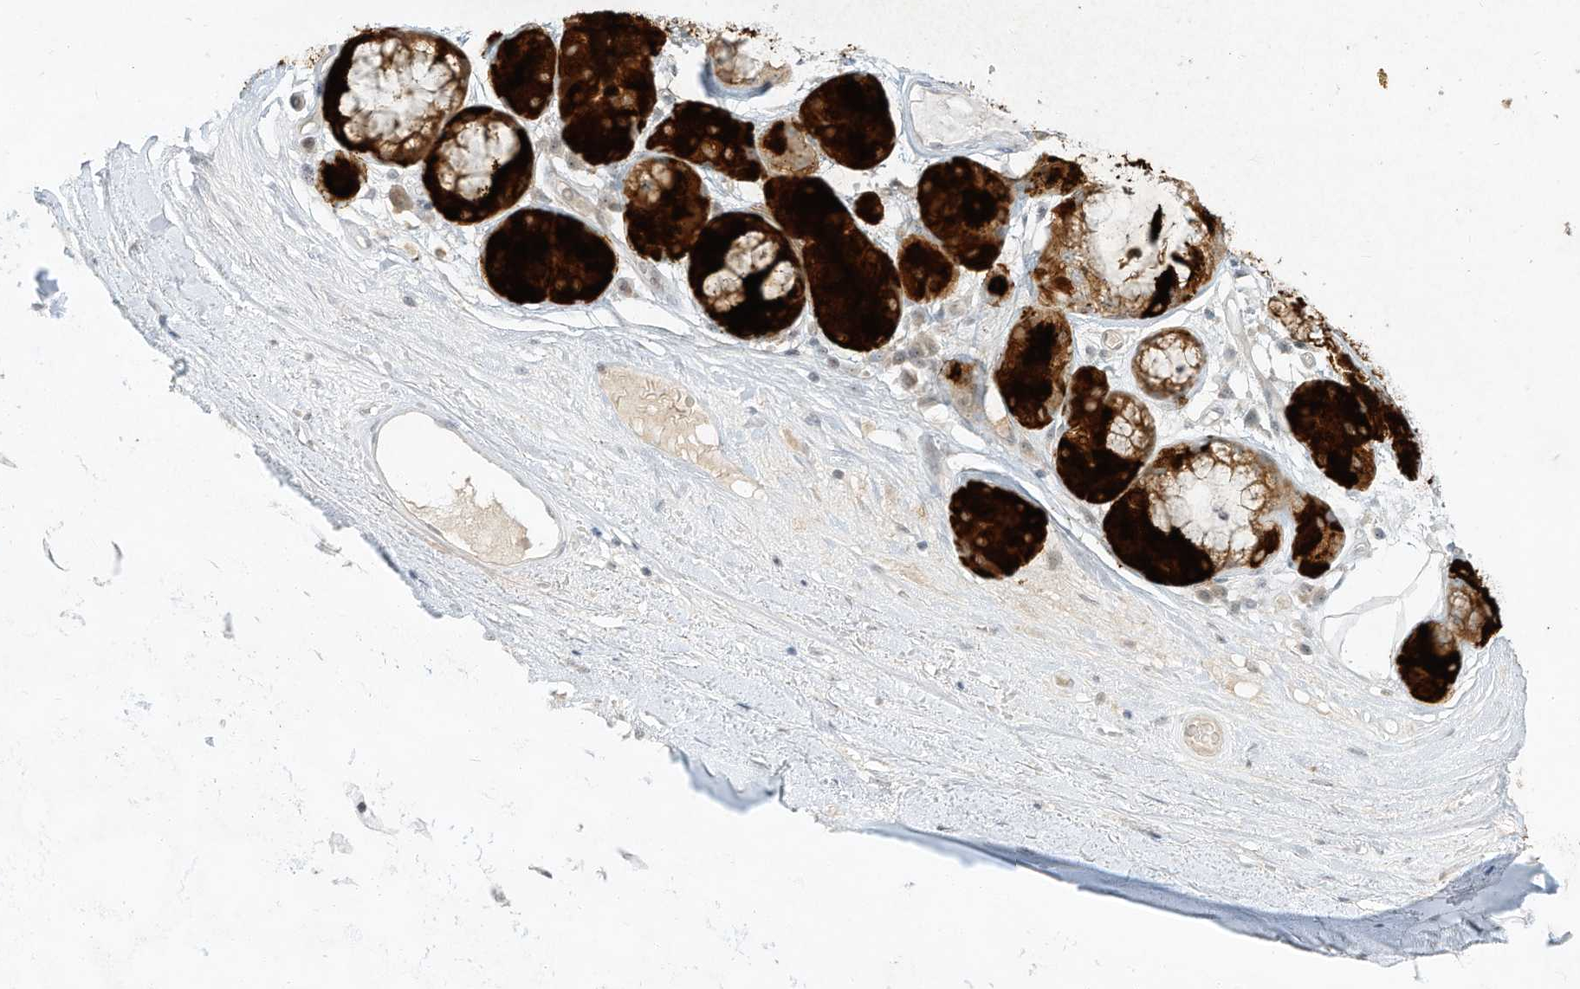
{"staining": {"intensity": "negative", "quantity": "none", "location": "none"}, "tissue": "adipose tissue", "cell_type": "Adipocytes", "image_type": "normal", "snomed": [{"axis": "morphology", "description": "Normal tissue, NOS"}, {"axis": "morphology", "description": "Squamous cell carcinoma, NOS"}, {"axis": "topography", "description": "Lymph node"}, {"axis": "topography", "description": "Bronchus"}, {"axis": "topography", "description": "Lung"}], "caption": "DAB (3,3'-diaminobenzidine) immunohistochemical staining of unremarkable adipose tissue reveals no significant staining in adipocytes.", "gene": "PAK6", "patient": {"sex": "male", "age": 66}}